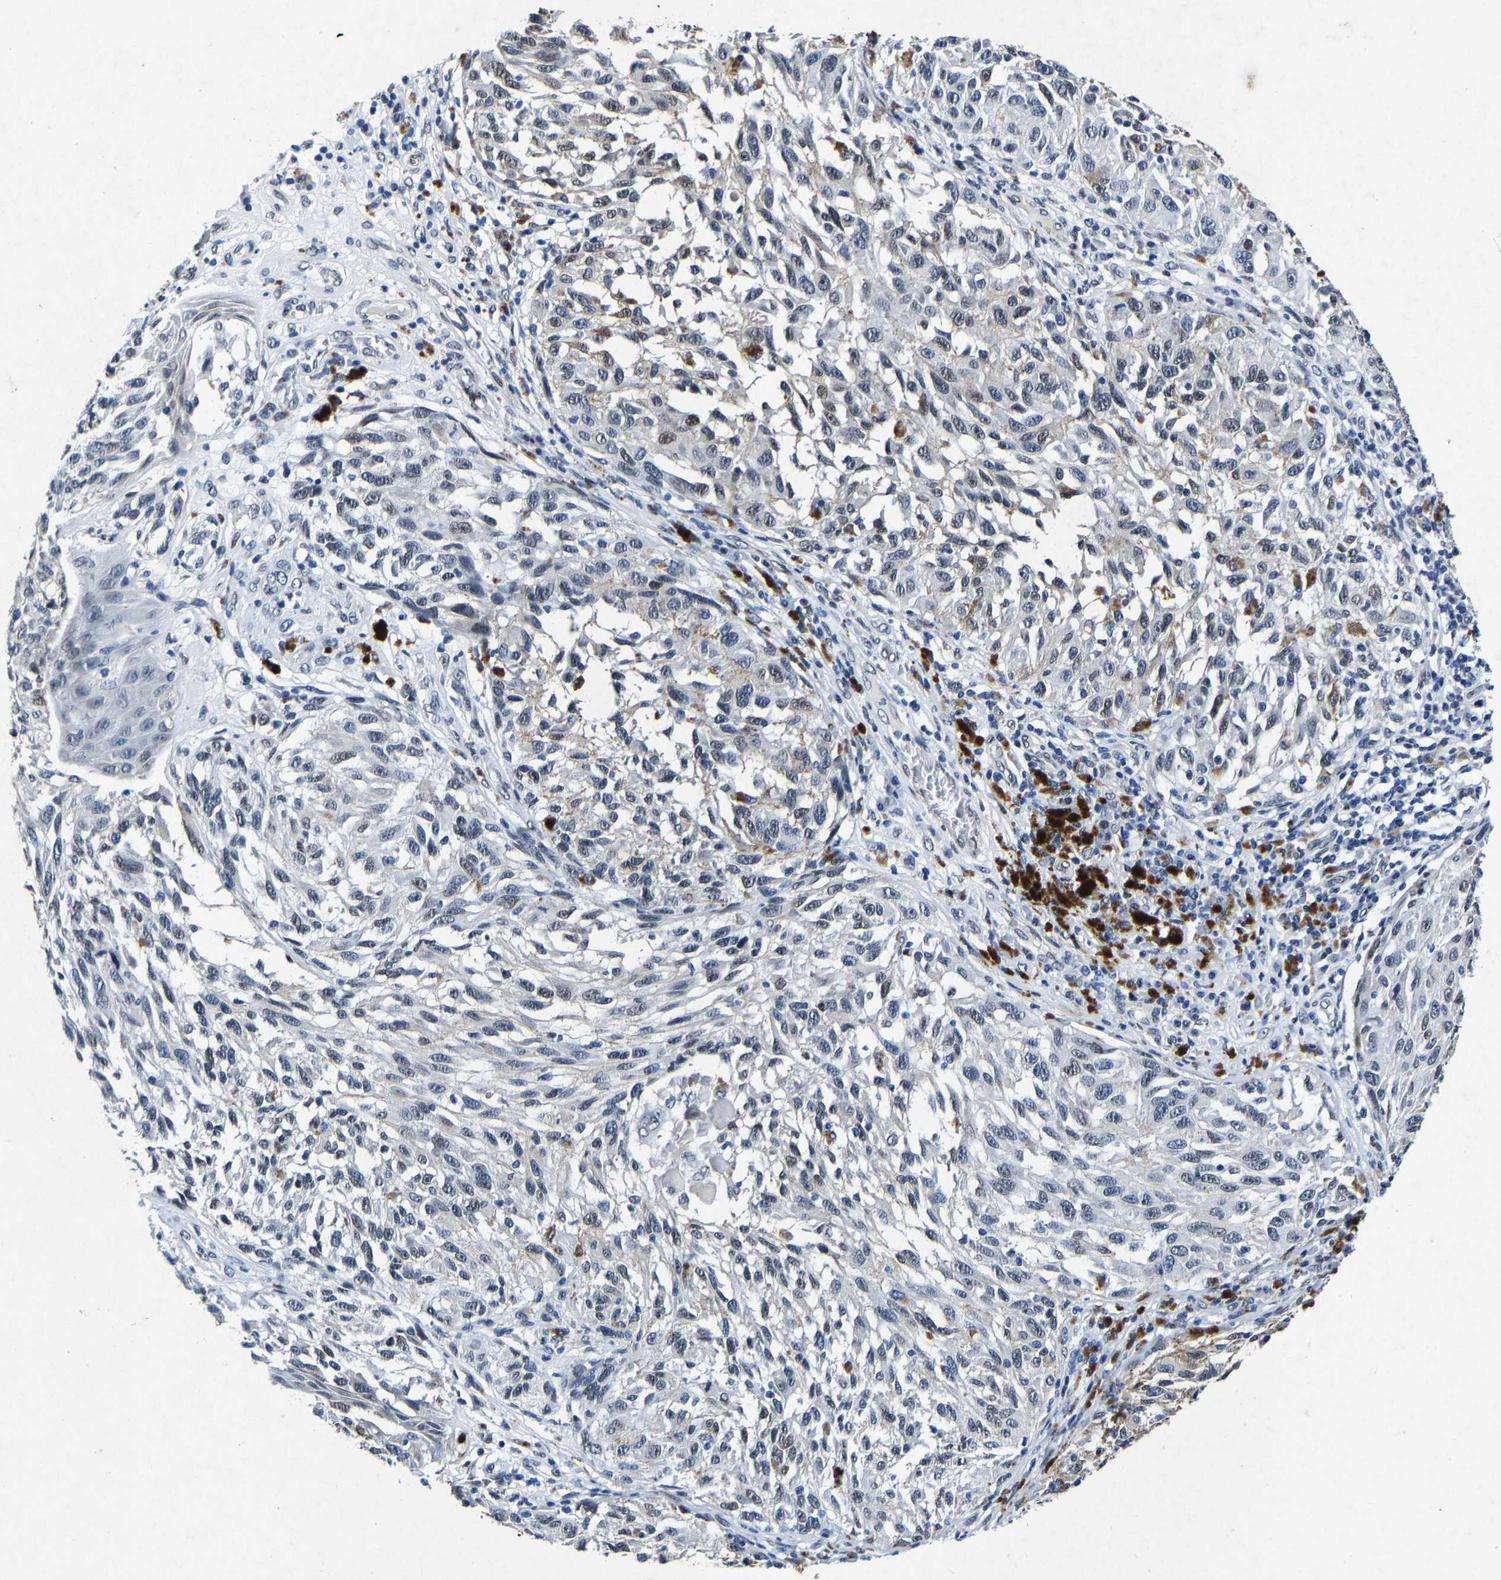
{"staining": {"intensity": "weak", "quantity": "<25%", "location": "nuclear"}, "tissue": "melanoma", "cell_type": "Tumor cells", "image_type": "cancer", "snomed": [{"axis": "morphology", "description": "Malignant melanoma, NOS"}, {"axis": "topography", "description": "Skin"}], "caption": "Micrograph shows no protein positivity in tumor cells of melanoma tissue. (Brightfield microscopy of DAB immunohistochemistry at high magnification).", "gene": "UBN2", "patient": {"sex": "female", "age": 73}}